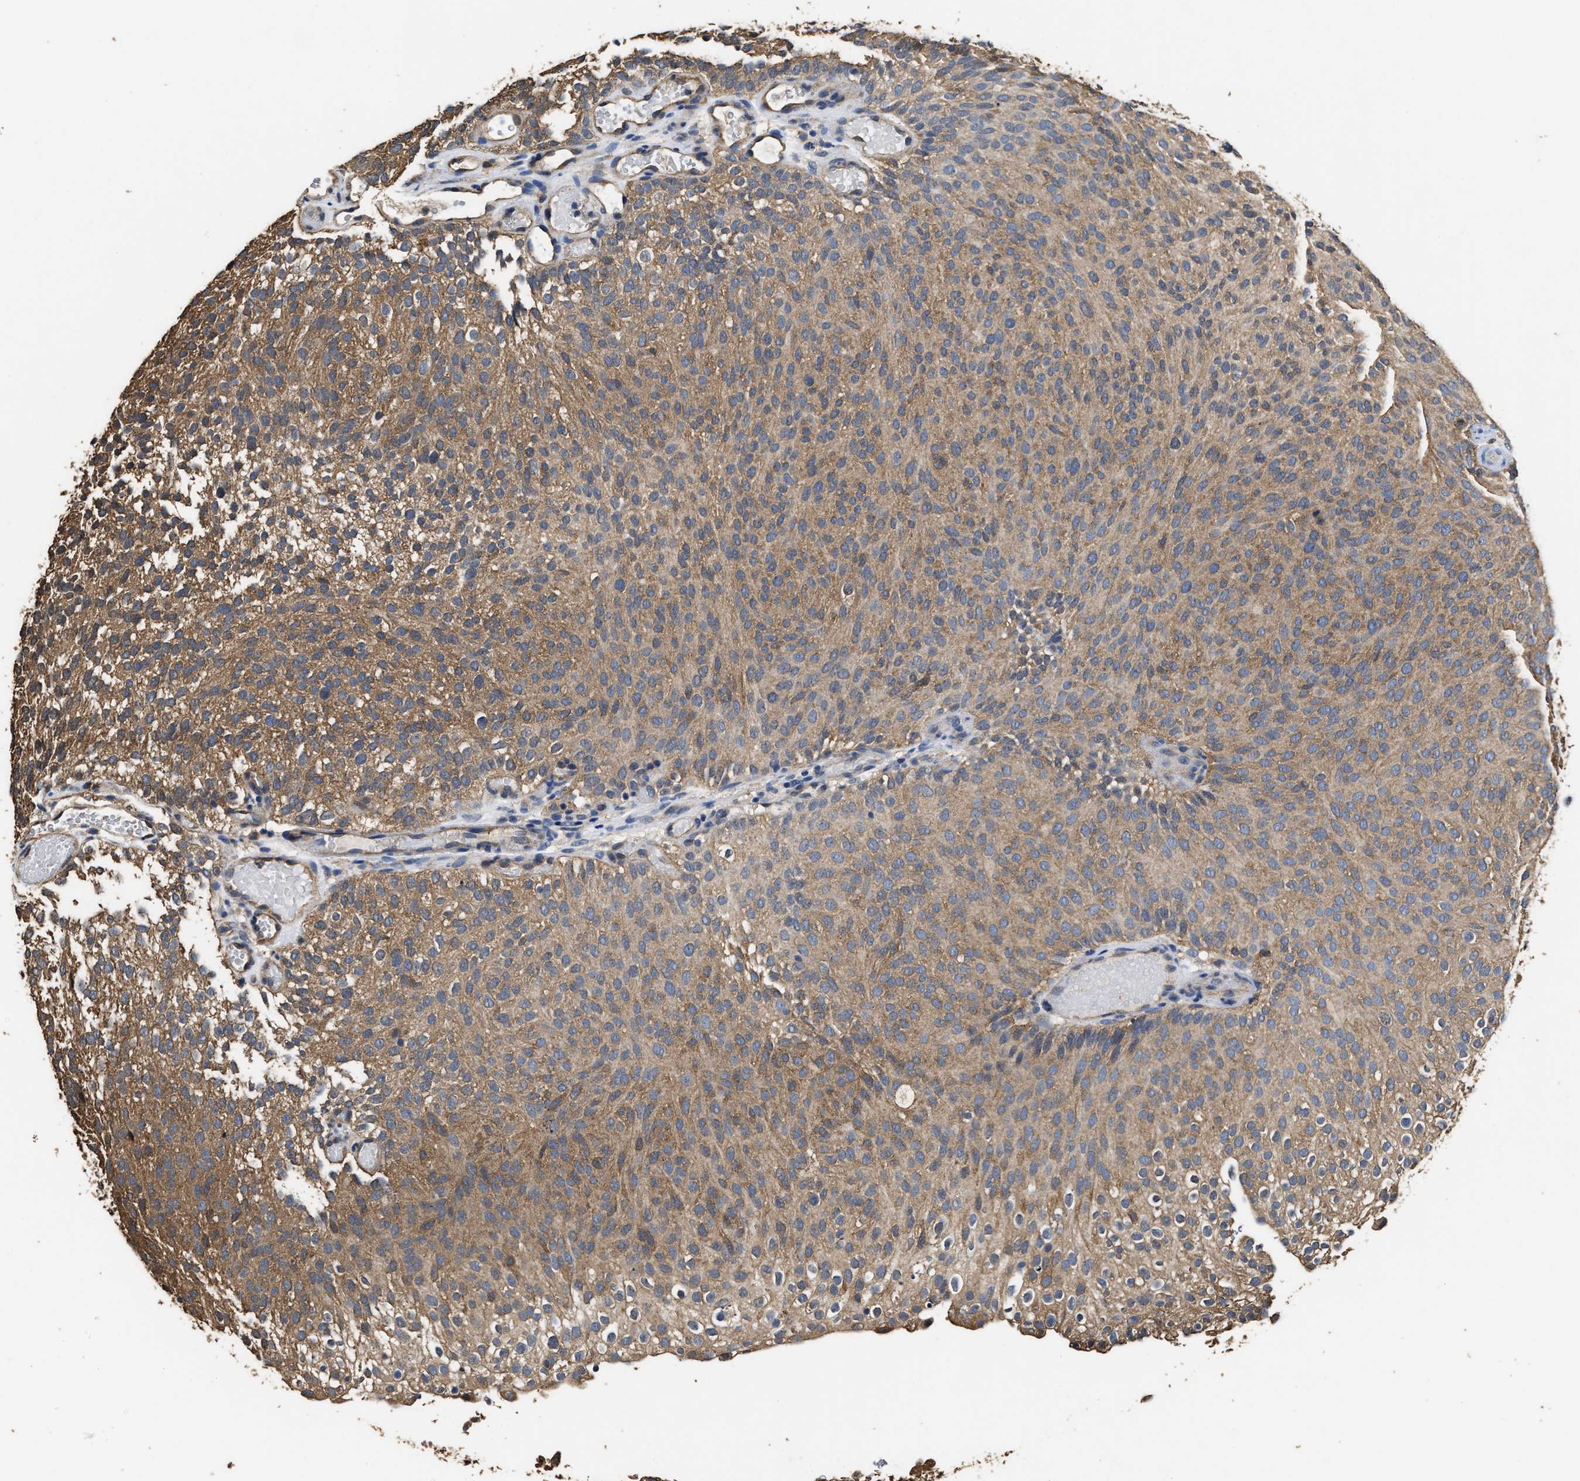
{"staining": {"intensity": "moderate", "quantity": ">75%", "location": "cytoplasmic/membranous"}, "tissue": "urothelial cancer", "cell_type": "Tumor cells", "image_type": "cancer", "snomed": [{"axis": "morphology", "description": "Urothelial carcinoma, Low grade"}, {"axis": "topography", "description": "Urinary bladder"}], "caption": "Immunohistochemistry (IHC) staining of urothelial cancer, which demonstrates medium levels of moderate cytoplasmic/membranous positivity in approximately >75% of tumor cells indicating moderate cytoplasmic/membranous protein expression. The staining was performed using DAB (brown) for protein detection and nuclei were counterstained in hematoxylin (blue).", "gene": "YWHAE", "patient": {"sex": "male", "age": 78}}